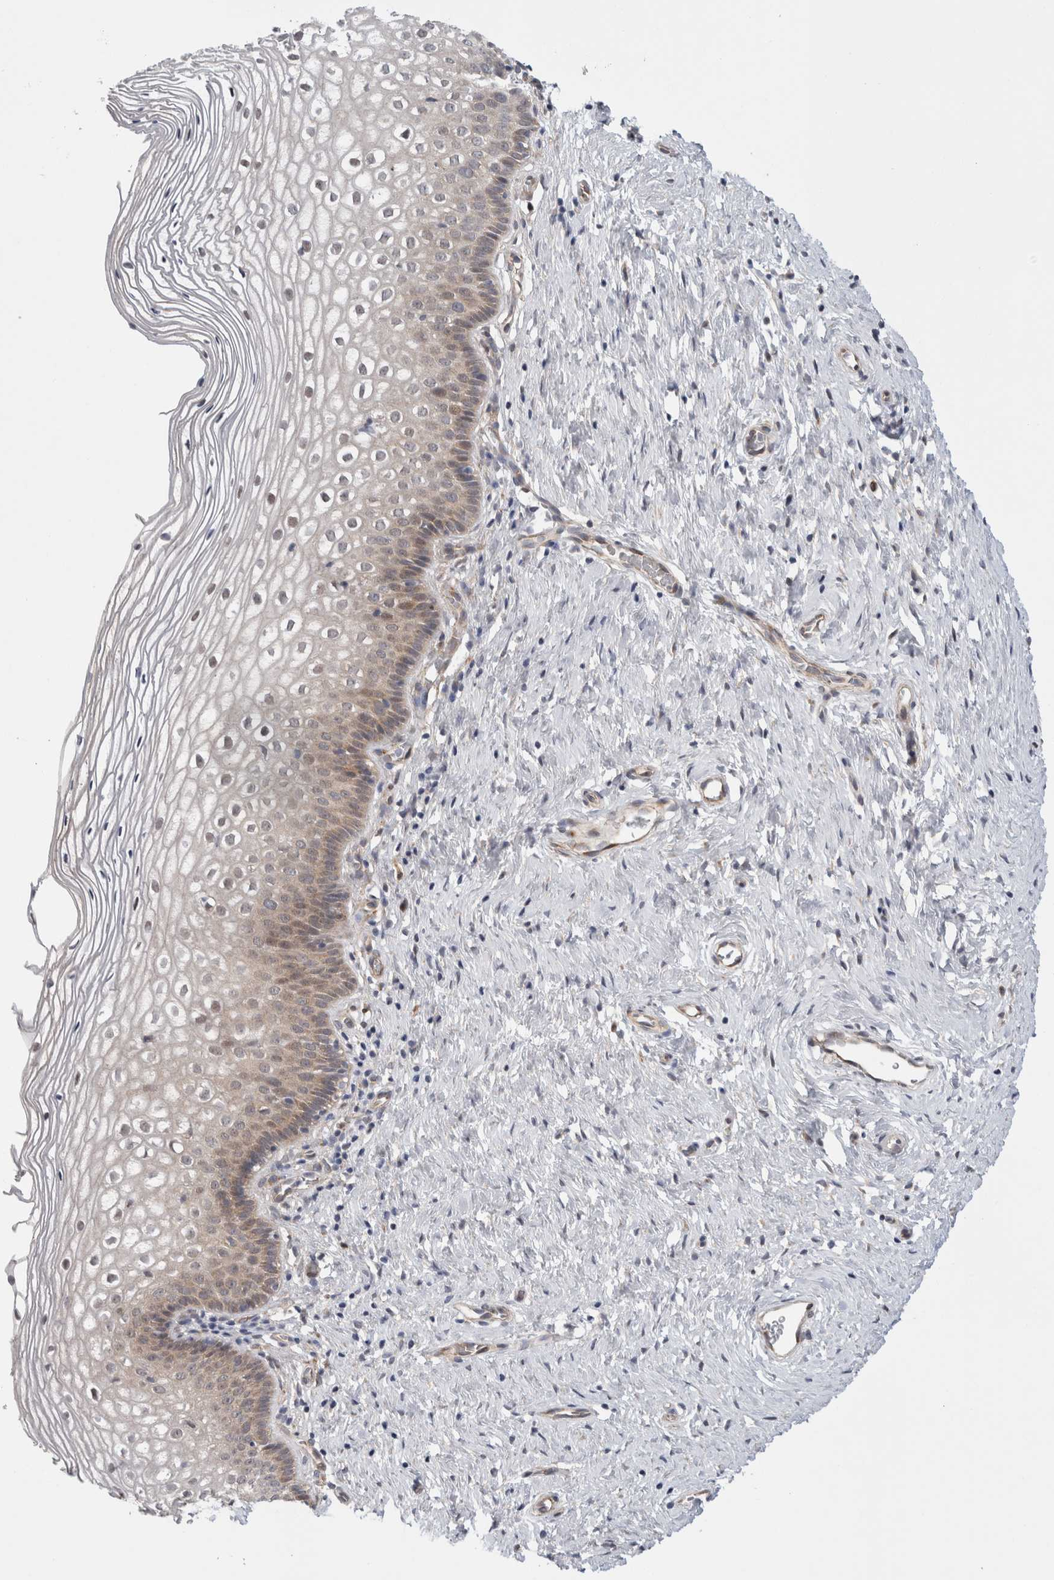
{"staining": {"intensity": "moderate", "quantity": ">75%", "location": "cytoplasmic/membranous,nuclear"}, "tissue": "cervix", "cell_type": "Squamous epithelial cells", "image_type": "normal", "snomed": [{"axis": "morphology", "description": "Normal tissue, NOS"}, {"axis": "topography", "description": "Cervix"}], "caption": "A high-resolution image shows immunohistochemistry (IHC) staining of unremarkable cervix, which displays moderate cytoplasmic/membranous,nuclear positivity in about >75% of squamous epithelial cells.", "gene": "TAFA5", "patient": {"sex": "female", "age": 27}}